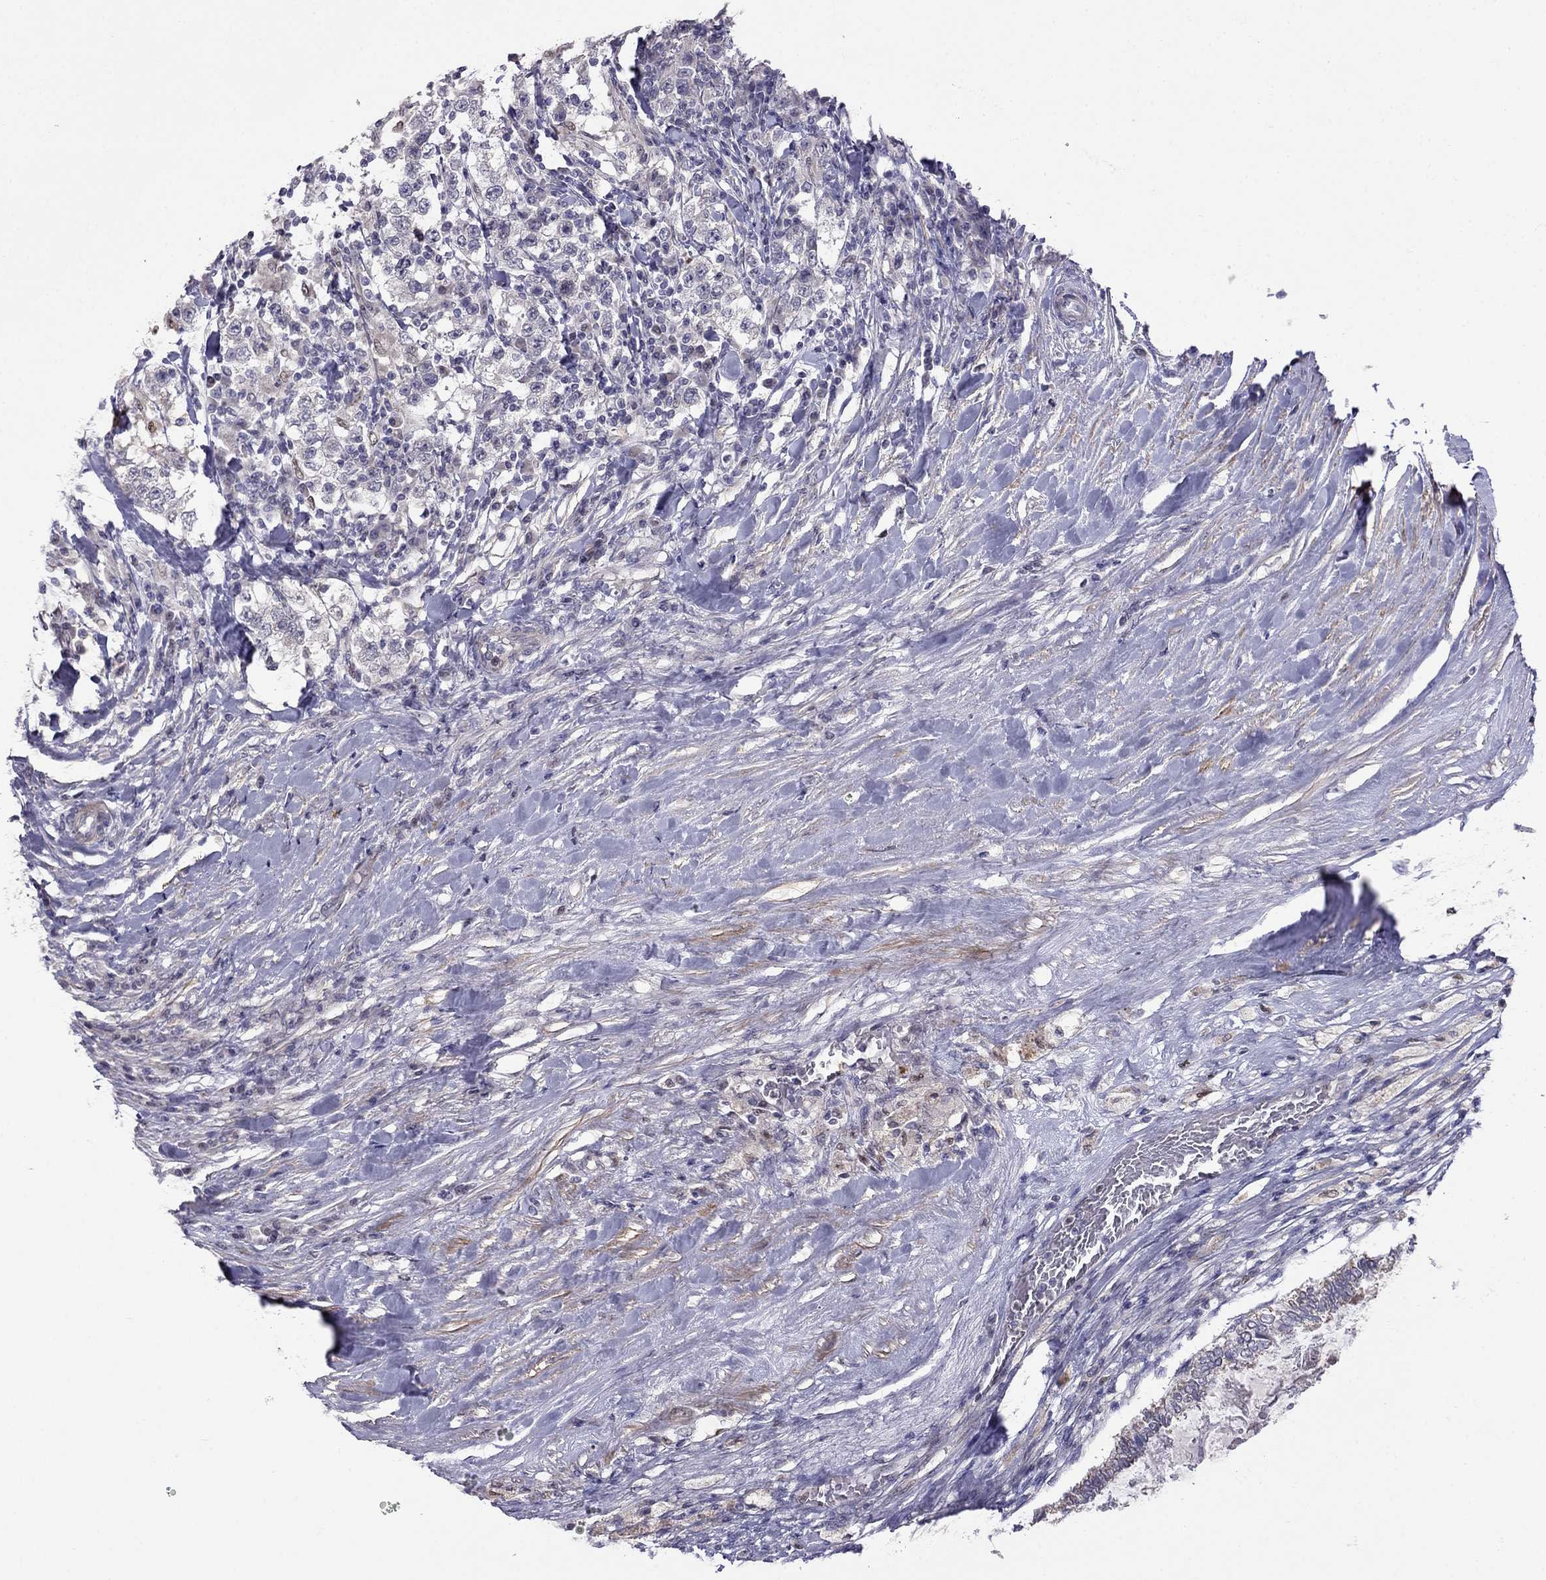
{"staining": {"intensity": "weak", "quantity": "<25%", "location": "cytoplasmic/membranous"}, "tissue": "testis cancer", "cell_type": "Tumor cells", "image_type": "cancer", "snomed": [{"axis": "morphology", "description": "Seminoma, NOS"}, {"axis": "morphology", "description": "Carcinoma, Embryonal, NOS"}, {"axis": "topography", "description": "Testis"}], "caption": "An immunohistochemistry photomicrograph of testis cancer (seminoma) is shown. There is no staining in tumor cells of testis cancer (seminoma).", "gene": "LRRC39", "patient": {"sex": "male", "age": 41}}